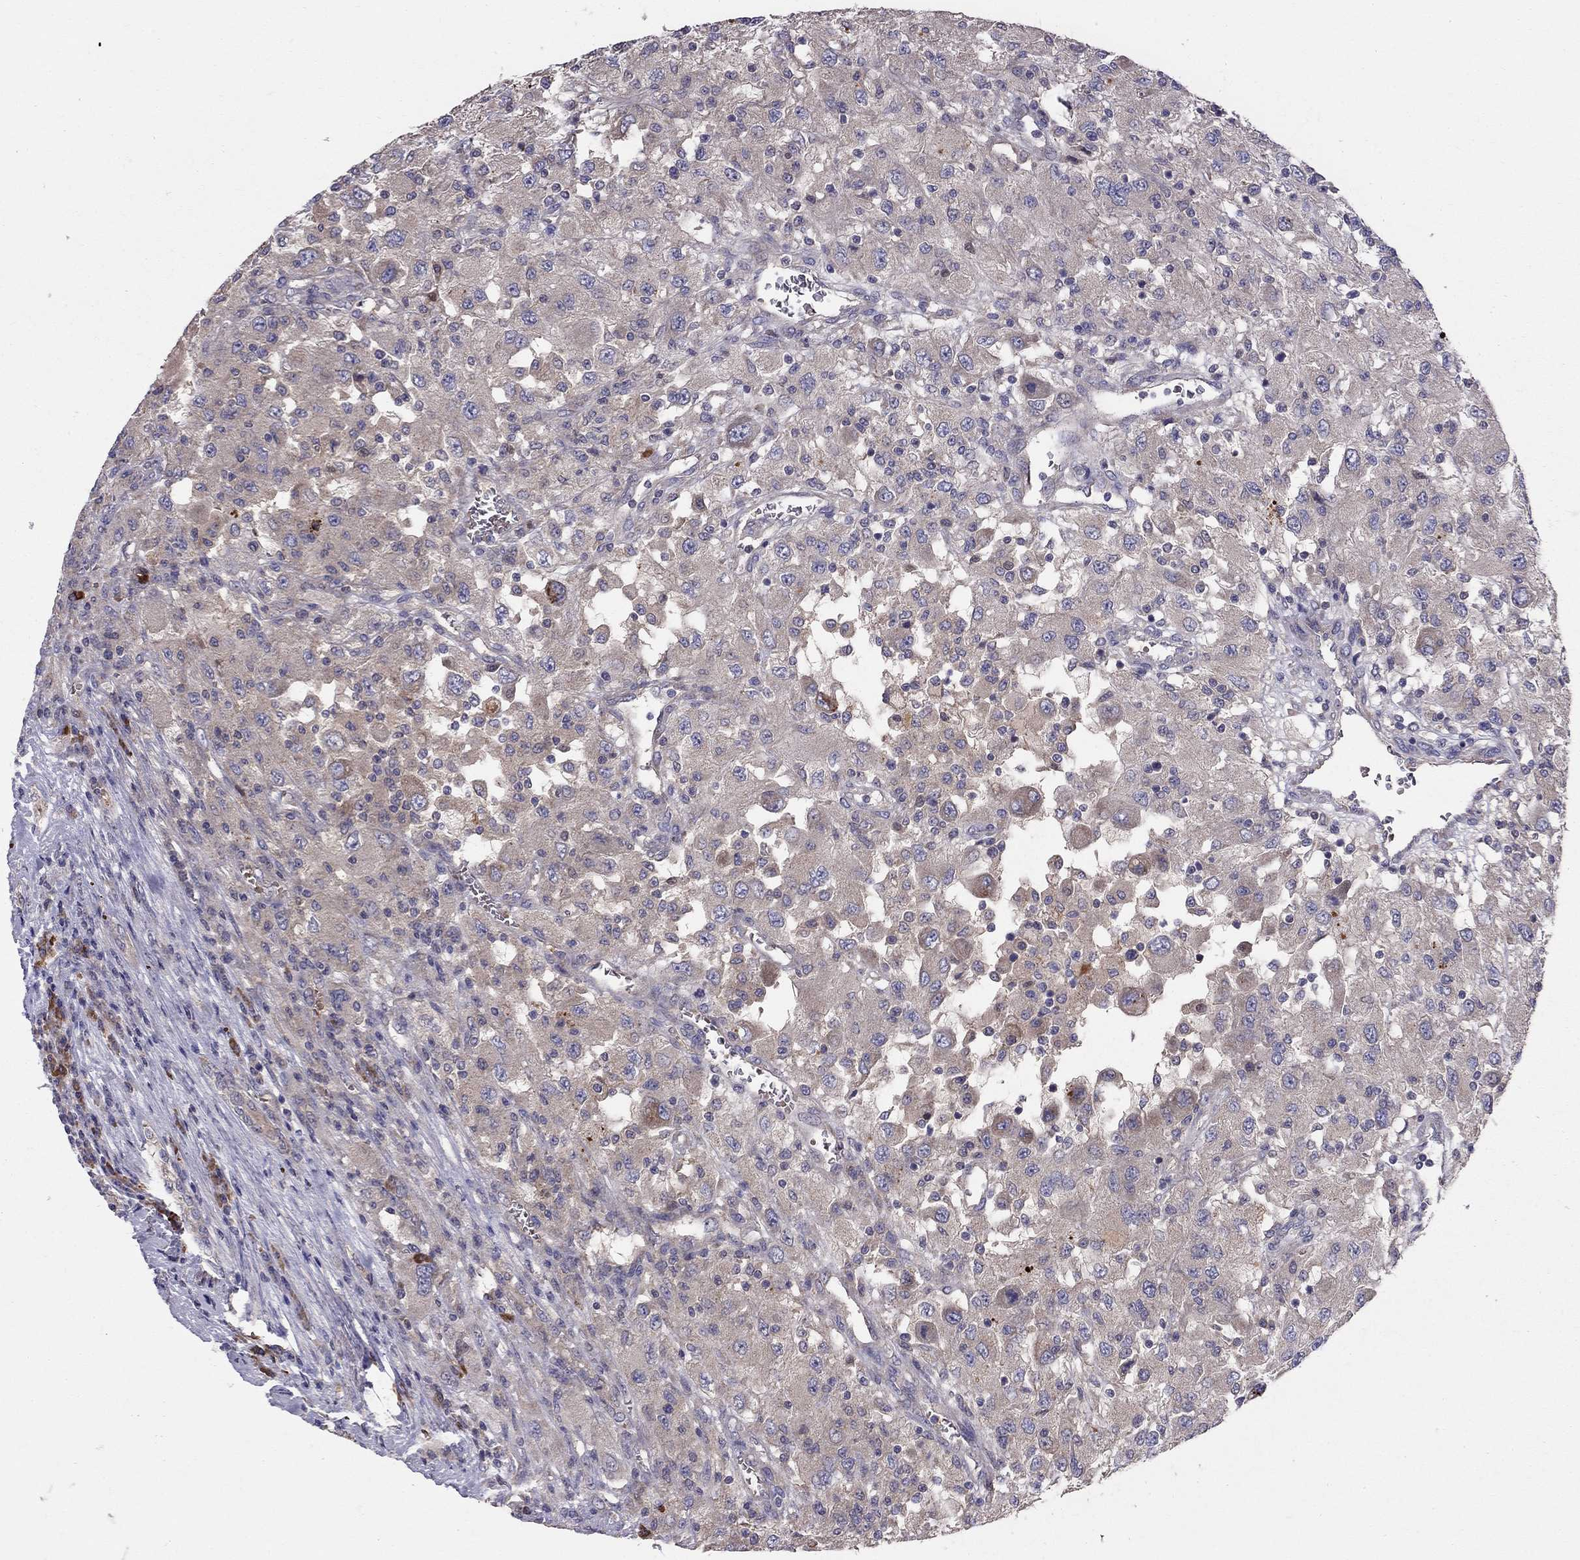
{"staining": {"intensity": "weak", "quantity": "25%-75%", "location": "cytoplasmic/membranous"}, "tissue": "renal cancer", "cell_type": "Tumor cells", "image_type": "cancer", "snomed": [{"axis": "morphology", "description": "Adenocarcinoma, NOS"}, {"axis": "topography", "description": "Kidney"}], "caption": "Weak cytoplasmic/membranous expression is identified in about 25%-75% of tumor cells in renal cancer (adenocarcinoma).", "gene": "PIK3CG", "patient": {"sex": "female", "age": 67}}